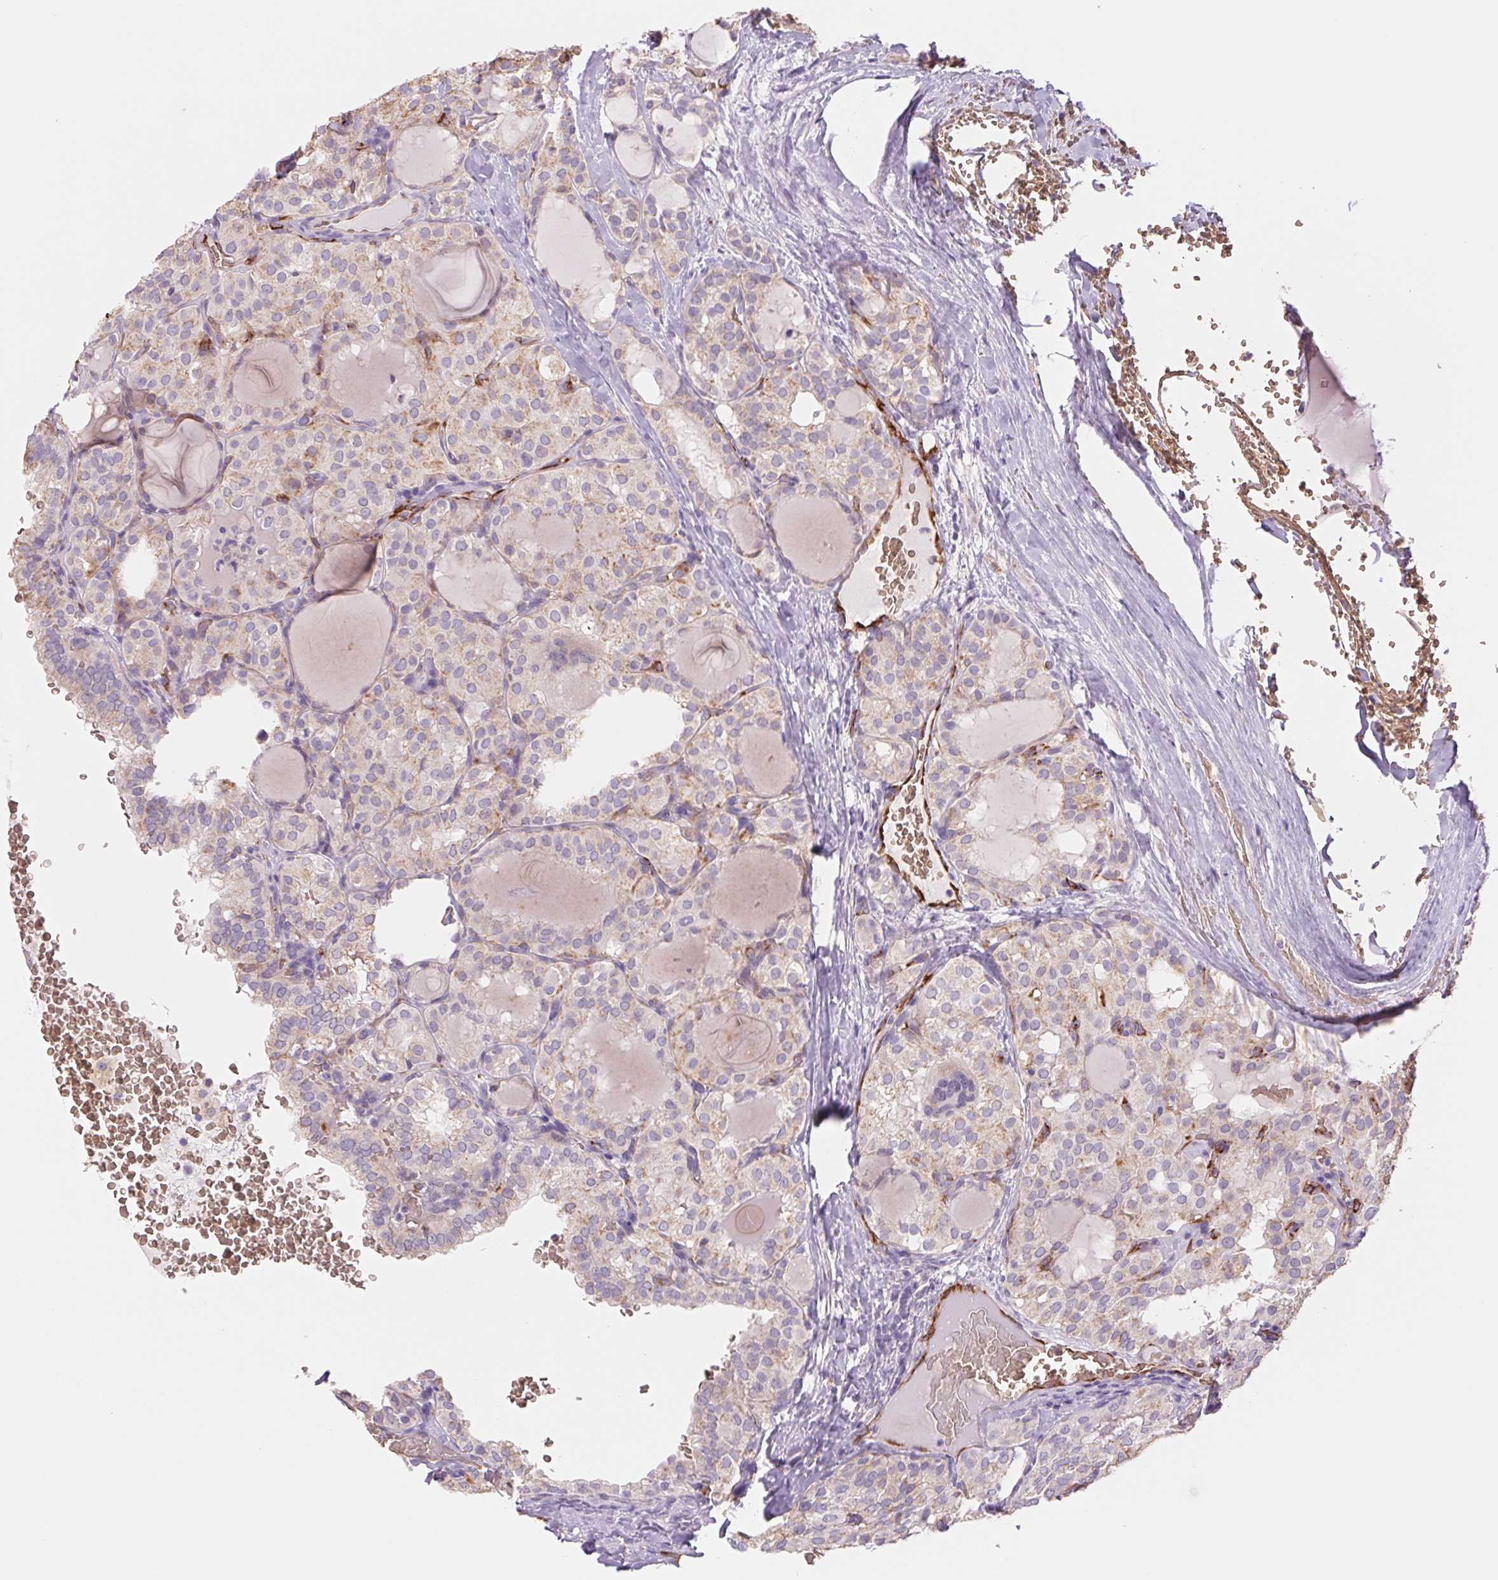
{"staining": {"intensity": "weak", "quantity": "<25%", "location": "cytoplasmic/membranous"}, "tissue": "thyroid cancer", "cell_type": "Tumor cells", "image_type": "cancer", "snomed": [{"axis": "morphology", "description": "Papillary adenocarcinoma, NOS"}, {"axis": "topography", "description": "Thyroid gland"}], "caption": "A high-resolution image shows immunohistochemistry (IHC) staining of thyroid cancer, which demonstrates no significant expression in tumor cells.", "gene": "IGFL3", "patient": {"sex": "male", "age": 20}}